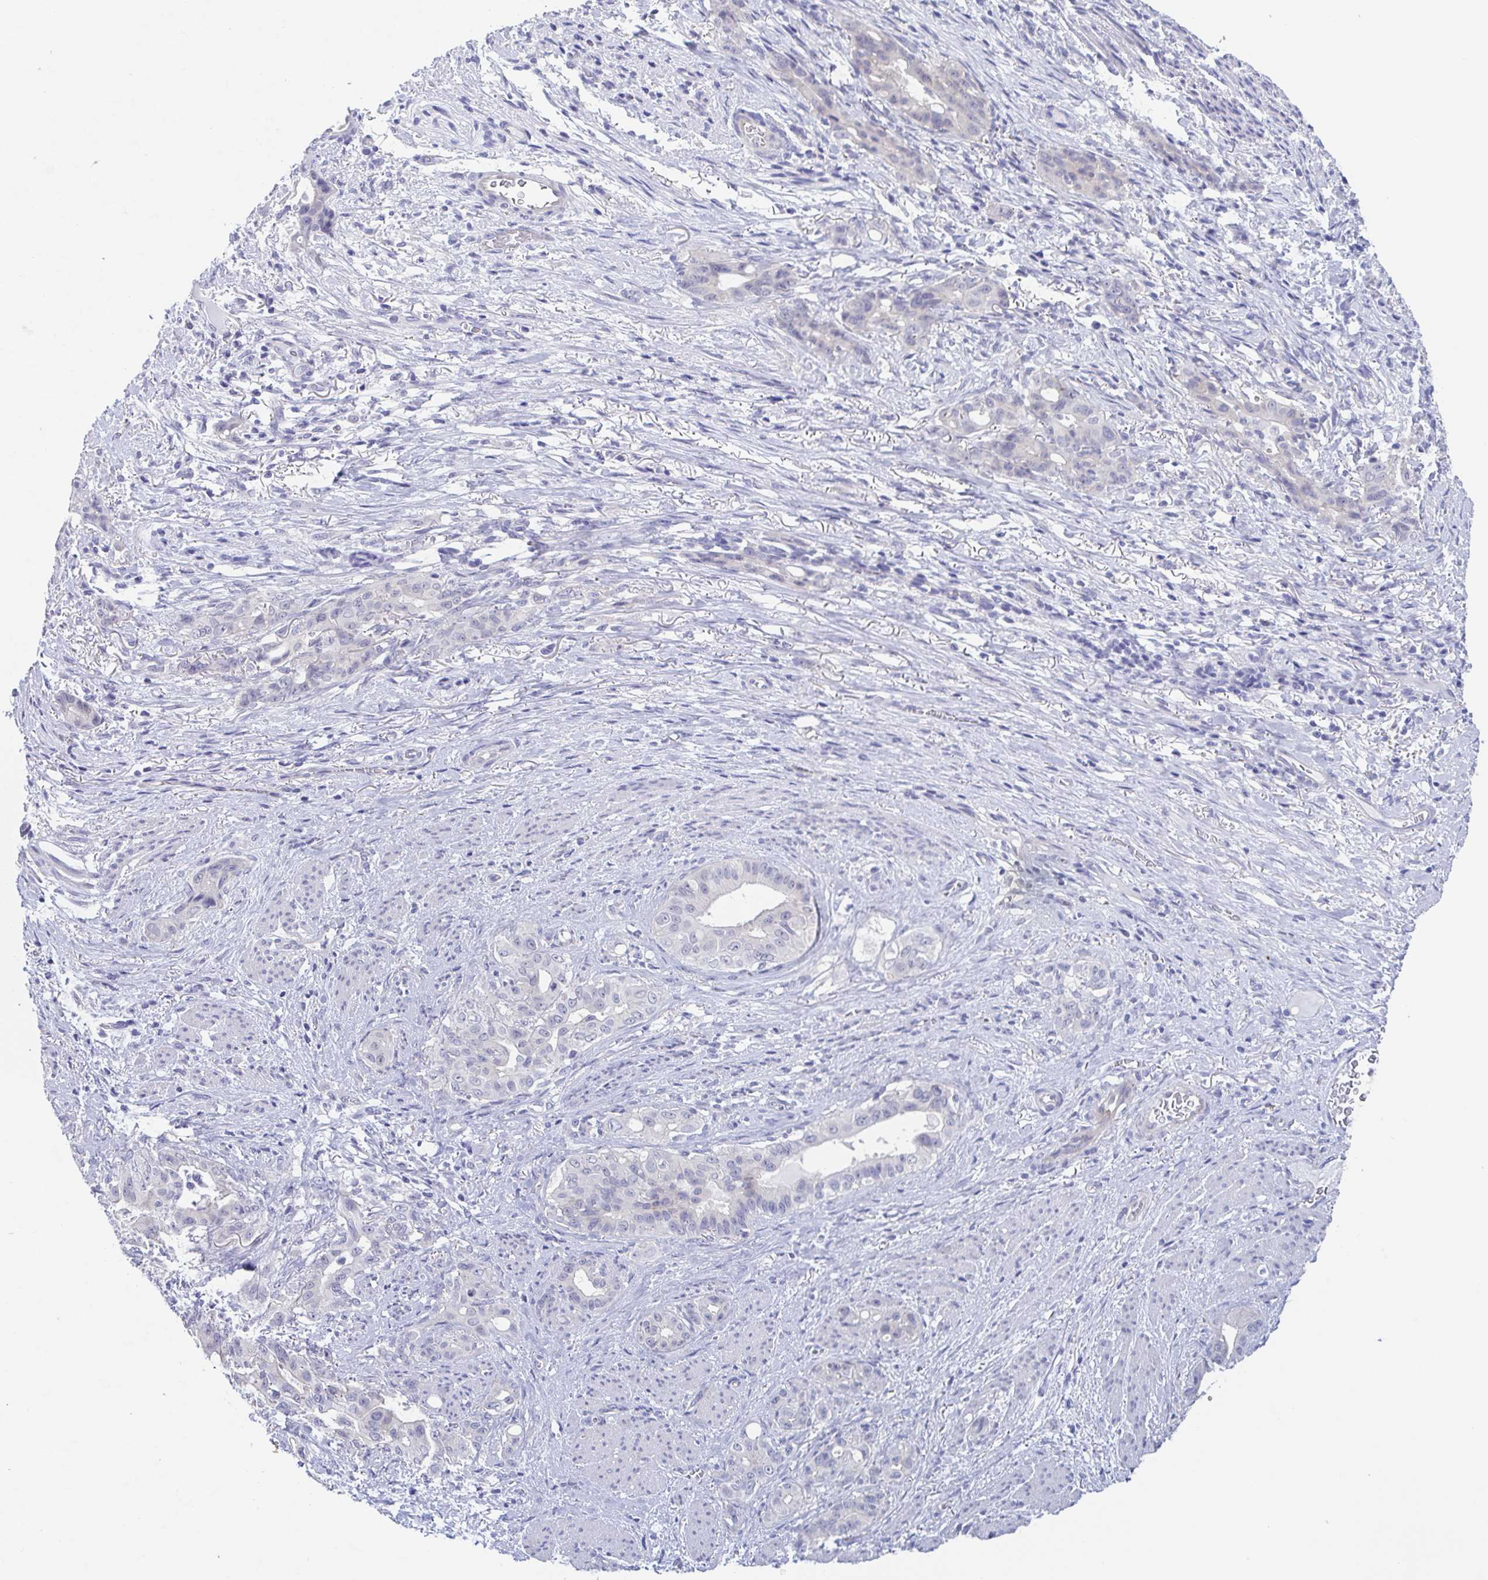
{"staining": {"intensity": "negative", "quantity": "none", "location": "none"}, "tissue": "stomach cancer", "cell_type": "Tumor cells", "image_type": "cancer", "snomed": [{"axis": "morphology", "description": "Normal tissue, NOS"}, {"axis": "morphology", "description": "Adenocarcinoma, NOS"}, {"axis": "topography", "description": "Esophagus"}, {"axis": "topography", "description": "Stomach, upper"}], "caption": "DAB (3,3'-diaminobenzidine) immunohistochemical staining of human adenocarcinoma (stomach) reveals no significant positivity in tumor cells.", "gene": "TEX12", "patient": {"sex": "male", "age": 62}}